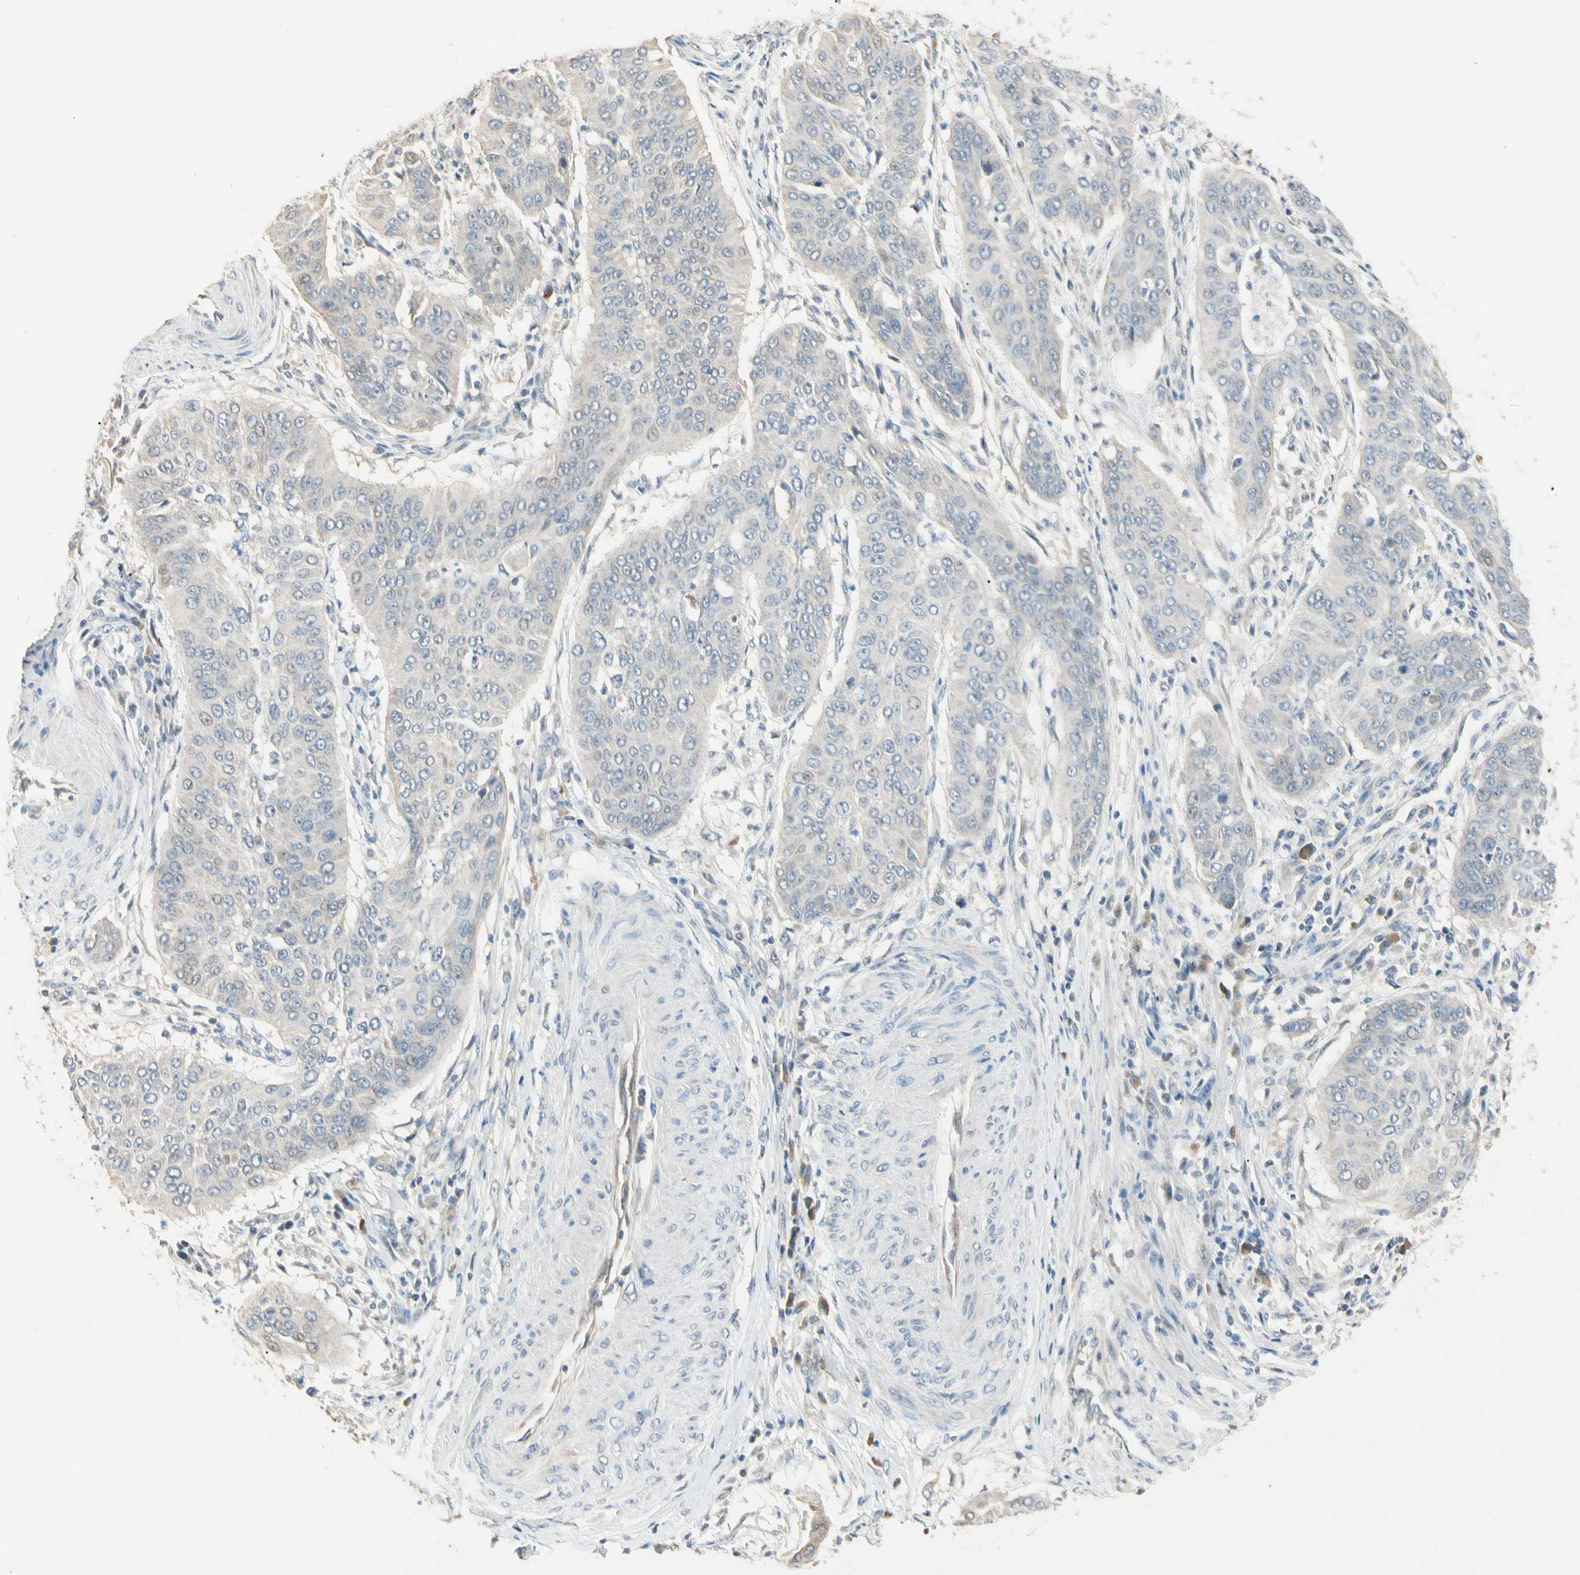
{"staining": {"intensity": "negative", "quantity": "none", "location": "none"}, "tissue": "cervical cancer", "cell_type": "Tumor cells", "image_type": "cancer", "snomed": [{"axis": "morphology", "description": "Normal tissue, NOS"}, {"axis": "morphology", "description": "Squamous cell carcinoma, NOS"}, {"axis": "topography", "description": "Cervix"}], "caption": "IHC histopathology image of neoplastic tissue: human cervical cancer (squamous cell carcinoma) stained with DAB (3,3'-diaminobenzidine) reveals no significant protein expression in tumor cells.", "gene": "GNE", "patient": {"sex": "female", "age": 39}}